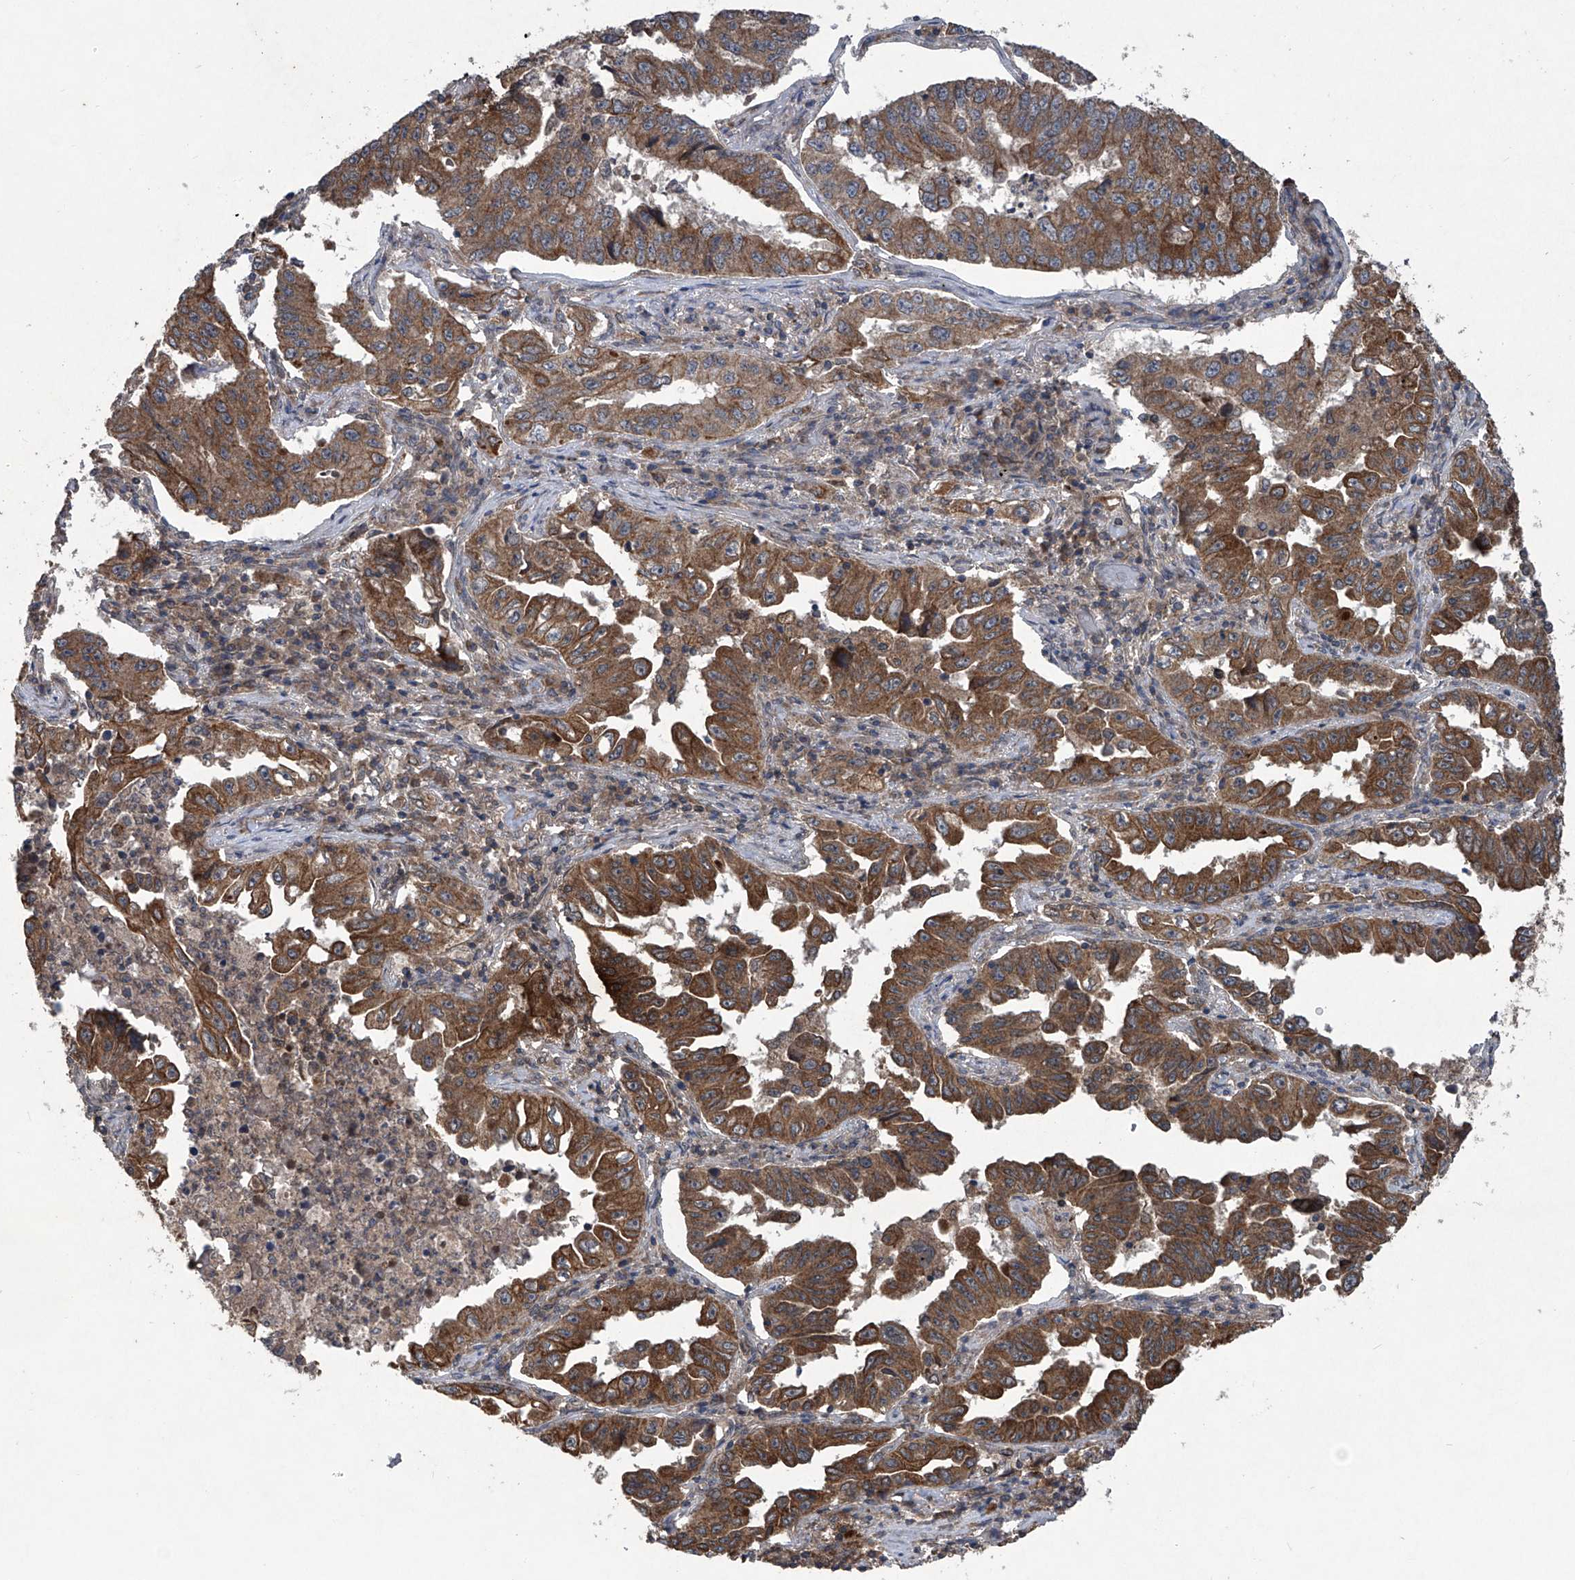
{"staining": {"intensity": "strong", "quantity": ">75%", "location": "cytoplasmic/membranous"}, "tissue": "lung cancer", "cell_type": "Tumor cells", "image_type": "cancer", "snomed": [{"axis": "morphology", "description": "Adenocarcinoma, NOS"}, {"axis": "topography", "description": "Lung"}], "caption": "Protein expression analysis of lung cancer (adenocarcinoma) demonstrates strong cytoplasmic/membranous positivity in about >75% of tumor cells. Immunohistochemistry stains the protein of interest in brown and the nuclei are stained blue.", "gene": "SUMF2", "patient": {"sex": "female", "age": 51}}